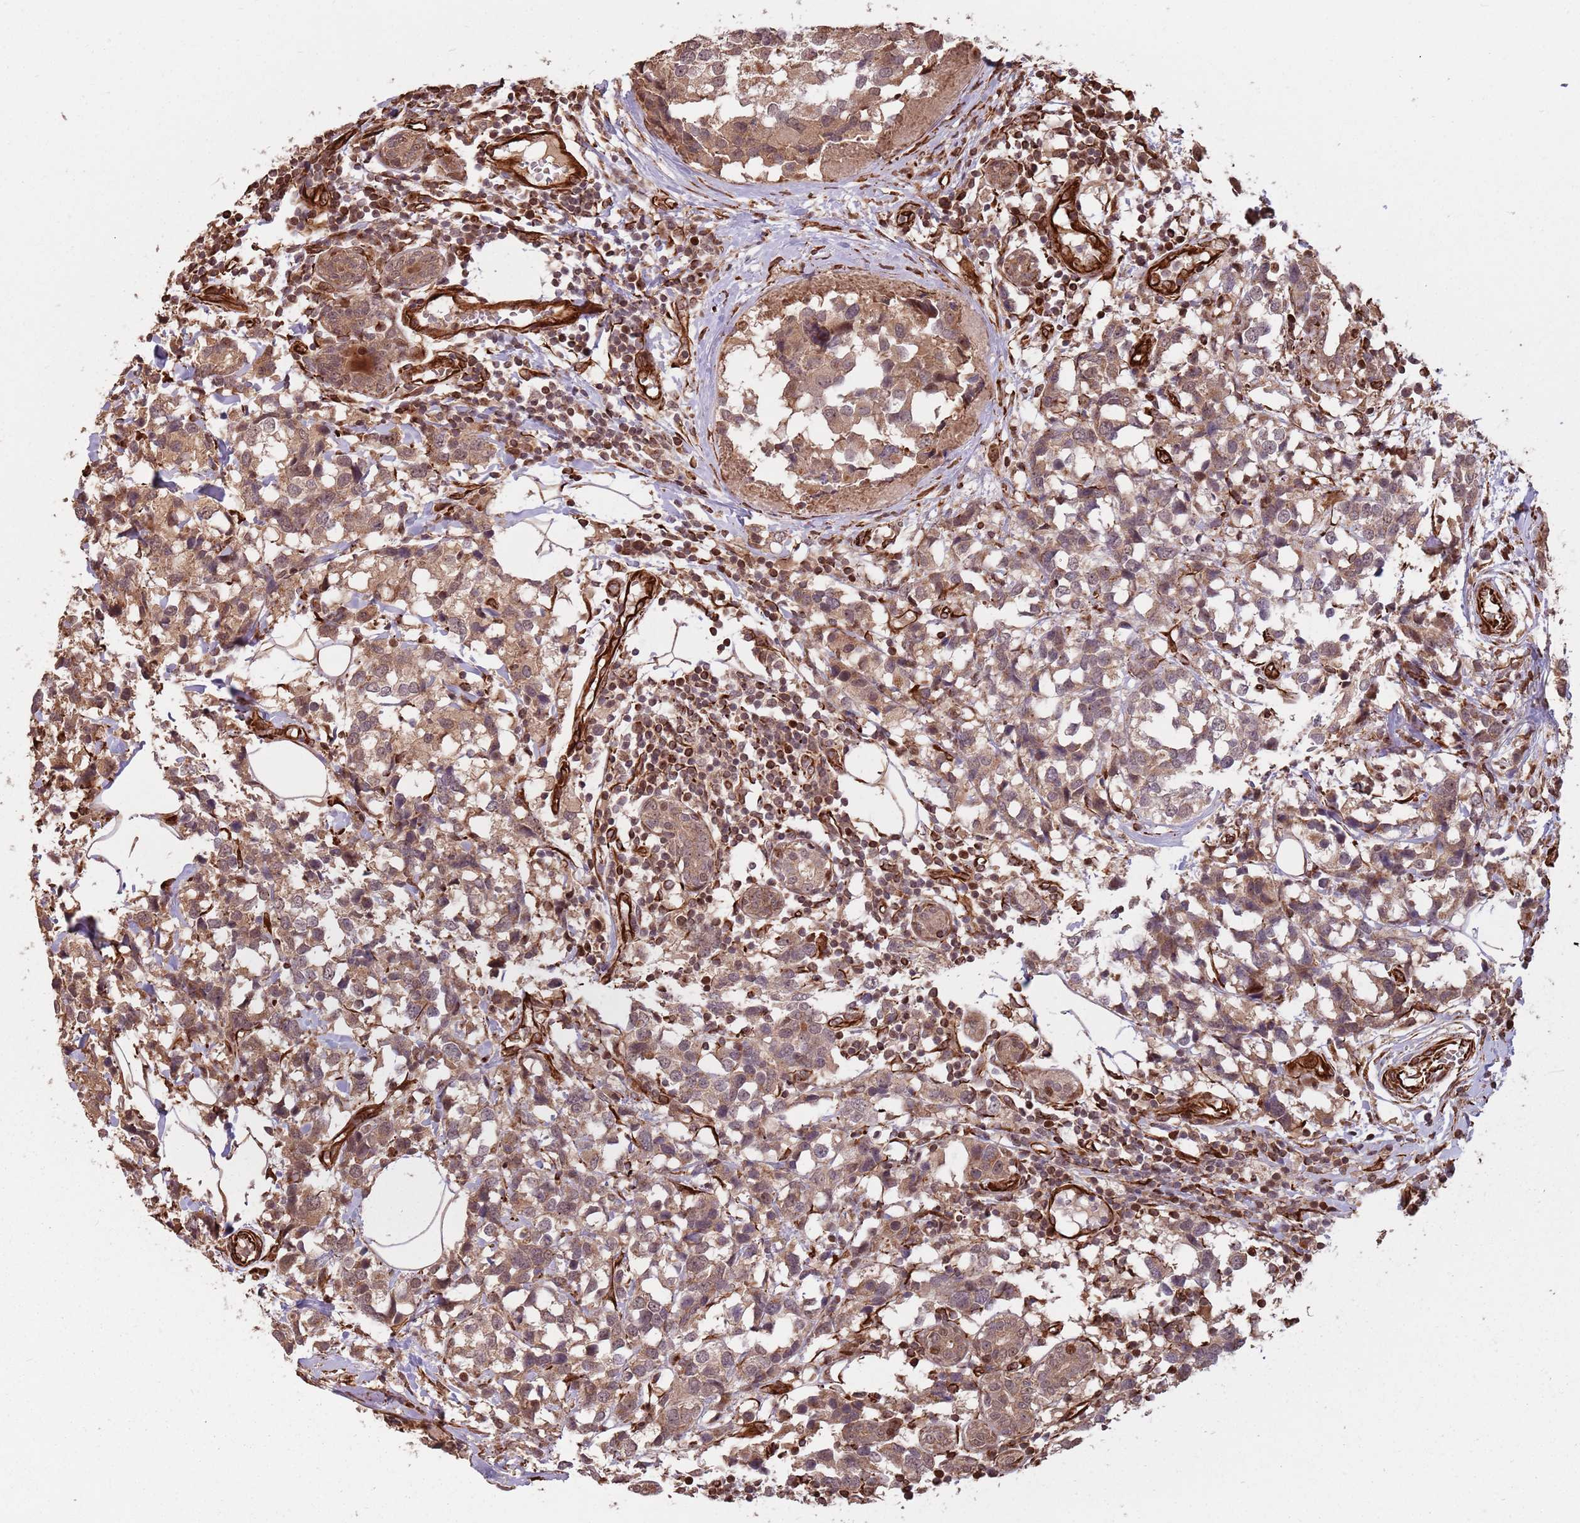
{"staining": {"intensity": "moderate", "quantity": ">75%", "location": "cytoplasmic/membranous"}, "tissue": "breast cancer", "cell_type": "Tumor cells", "image_type": "cancer", "snomed": [{"axis": "morphology", "description": "Lobular carcinoma"}, {"axis": "topography", "description": "Breast"}], "caption": "Protein staining demonstrates moderate cytoplasmic/membranous expression in about >75% of tumor cells in breast cancer (lobular carcinoma).", "gene": "ADAMTS3", "patient": {"sex": "female", "age": 59}}